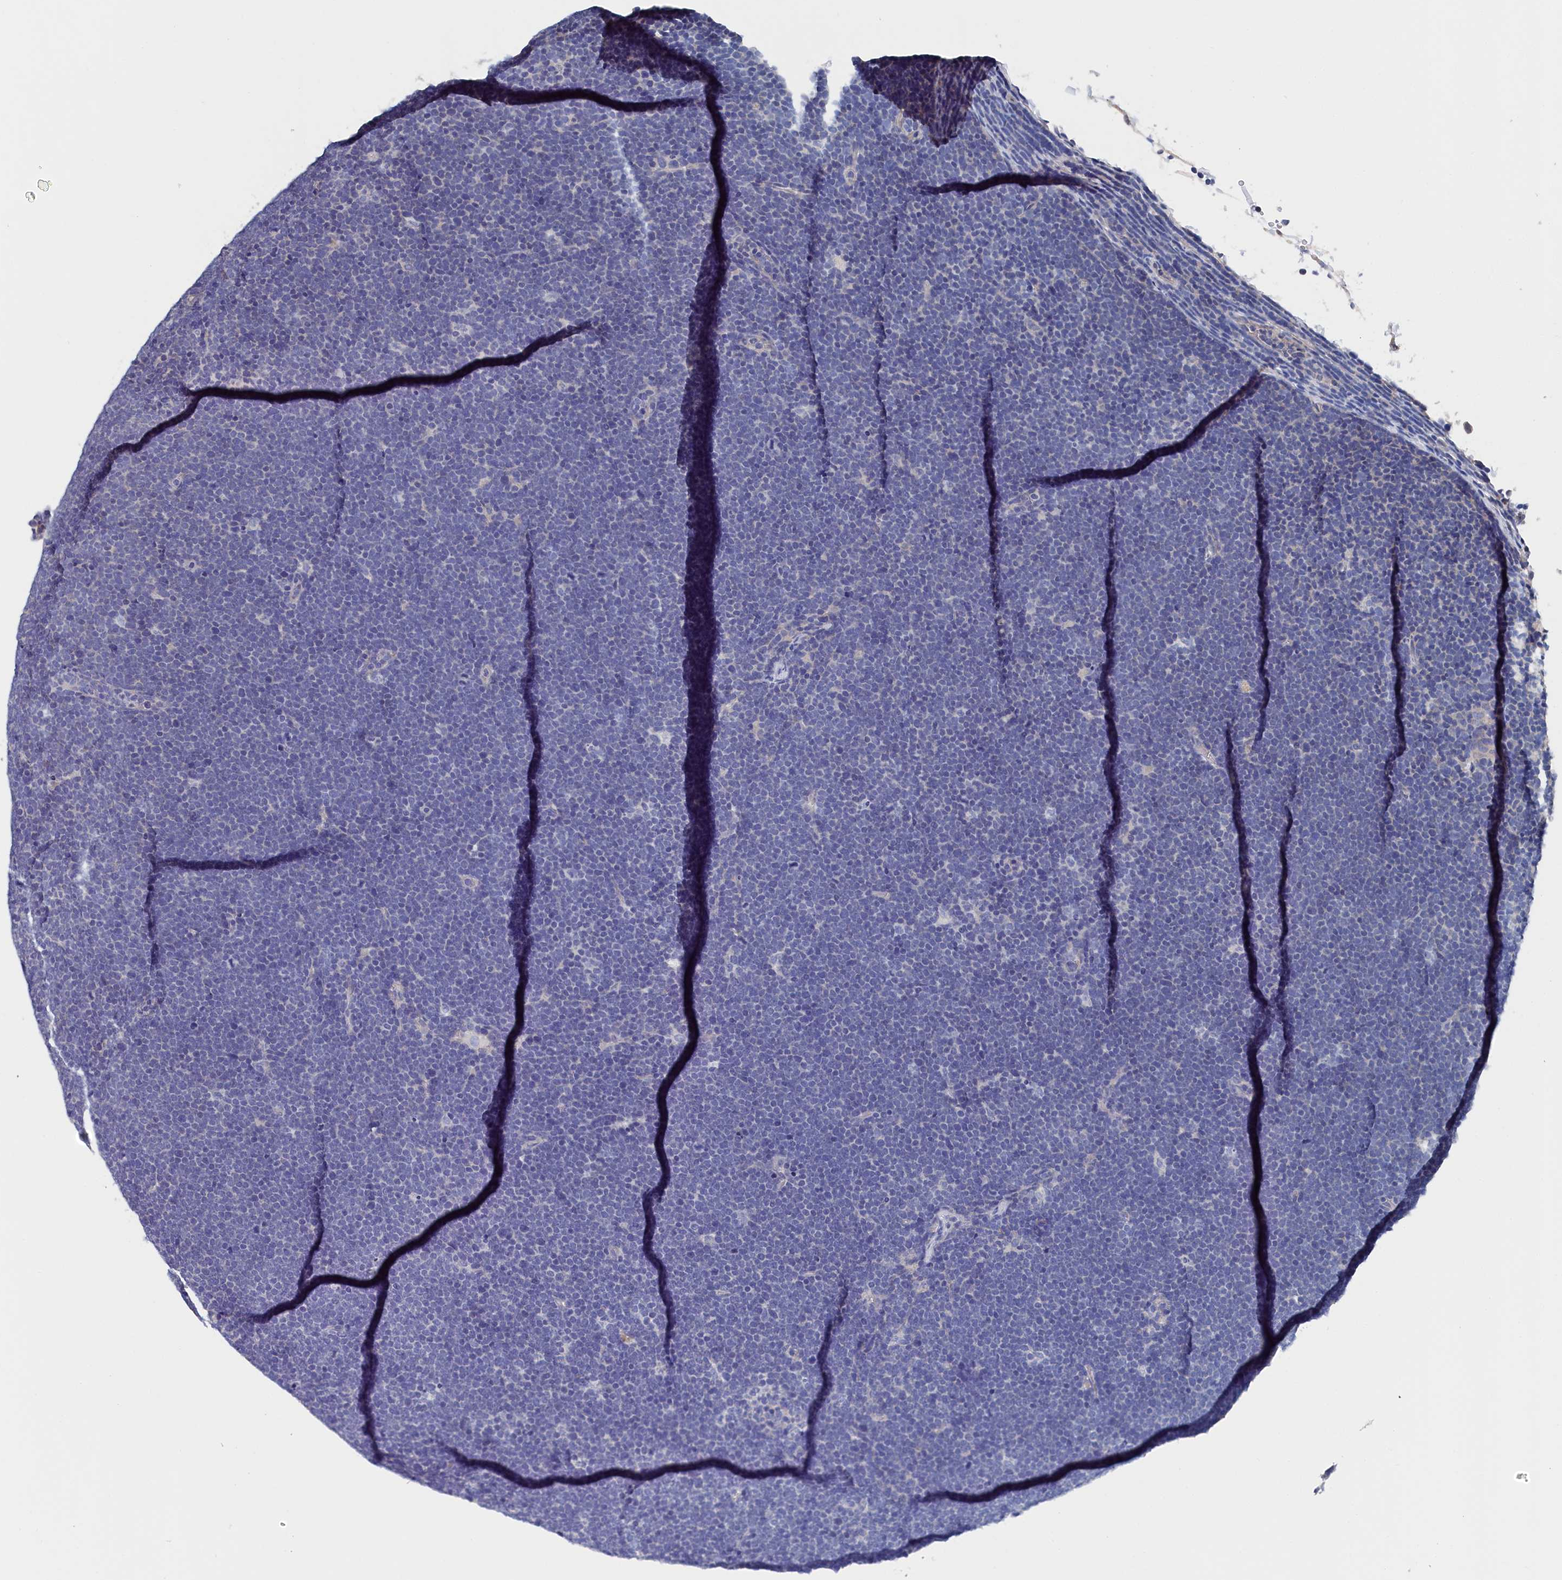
{"staining": {"intensity": "negative", "quantity": "none", "location": "none"}, "tissue": "lymphoma", "cell_type": "Tumor cells", "image_type": "cancer", "snomed": [{"axis": "morphology", "description": "Malignant lymphoma, non-Hodgkin's type, High grade"}, {"axis": "topography", "description": "Lymph node"}], "caption": "Immunohistochemistry photomicrograph of malignant lymphoma, non-Hodgkin's type (high-grade) stained for a protein (brown), which shows no positivity in tumor cells.", "gene": "BHMT", "patient": {"sex": "male", "age": 13}}